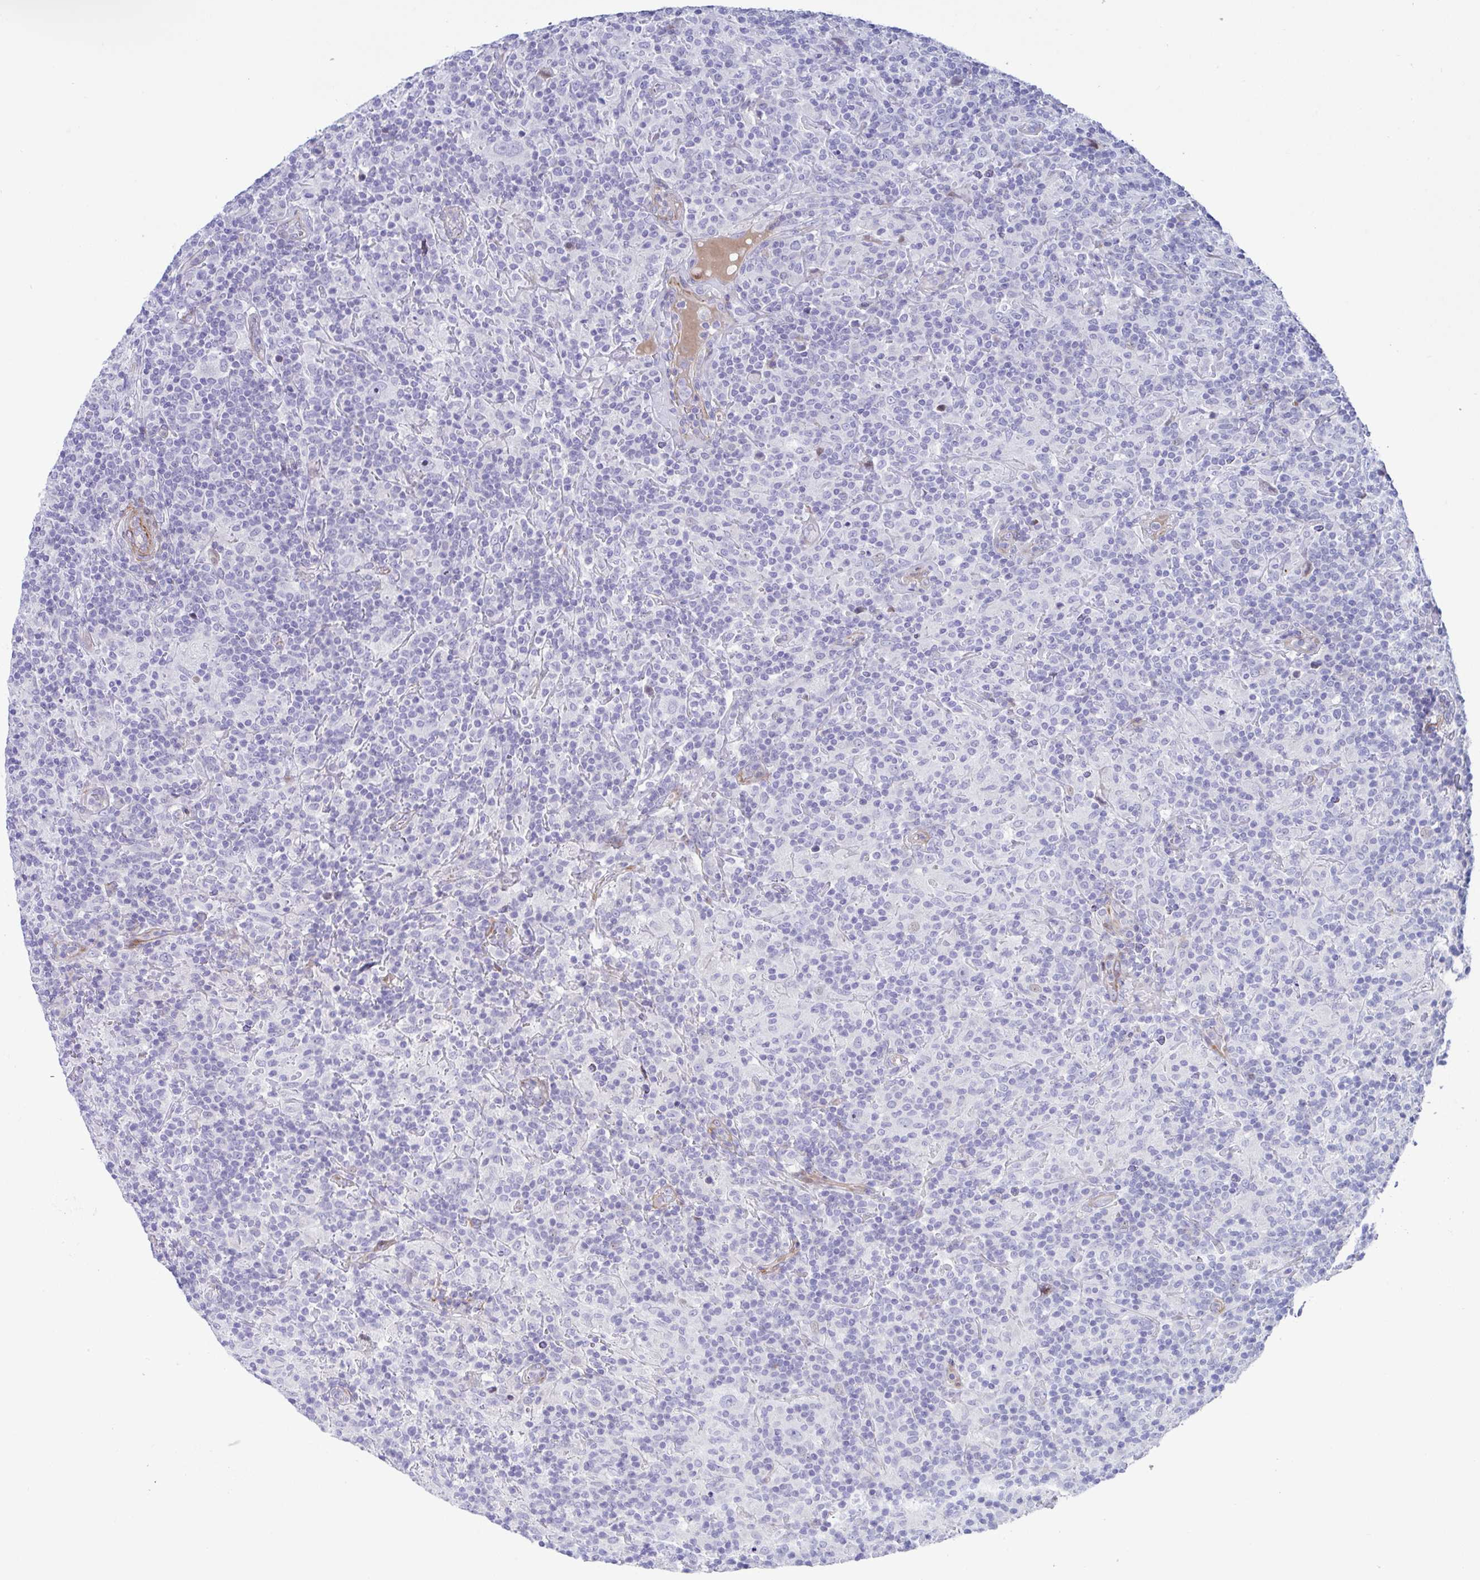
{"staining": {"intensity": "negative", "quantity": "none", "location": "none"}, "tissue": "lymphoma", "cell_type": "Tumor cells", "image_type": "cancer", "snomed": [{"axis": "morphology", "description": "Hodgkin's disease, NOS"}, {"axis": "topography", "description": "Lymph node"}], "caption": "High power microscopy micrograph of an immunohistochemistry (IHC) micrograph of lymphoma, revealing no significant expression in tumor cells. (Immunohistochemistry (ihc), brightfield microscopy, high magnification).", "gene": "ZNF713", "patient": {"sex": "male", "age": 70}}